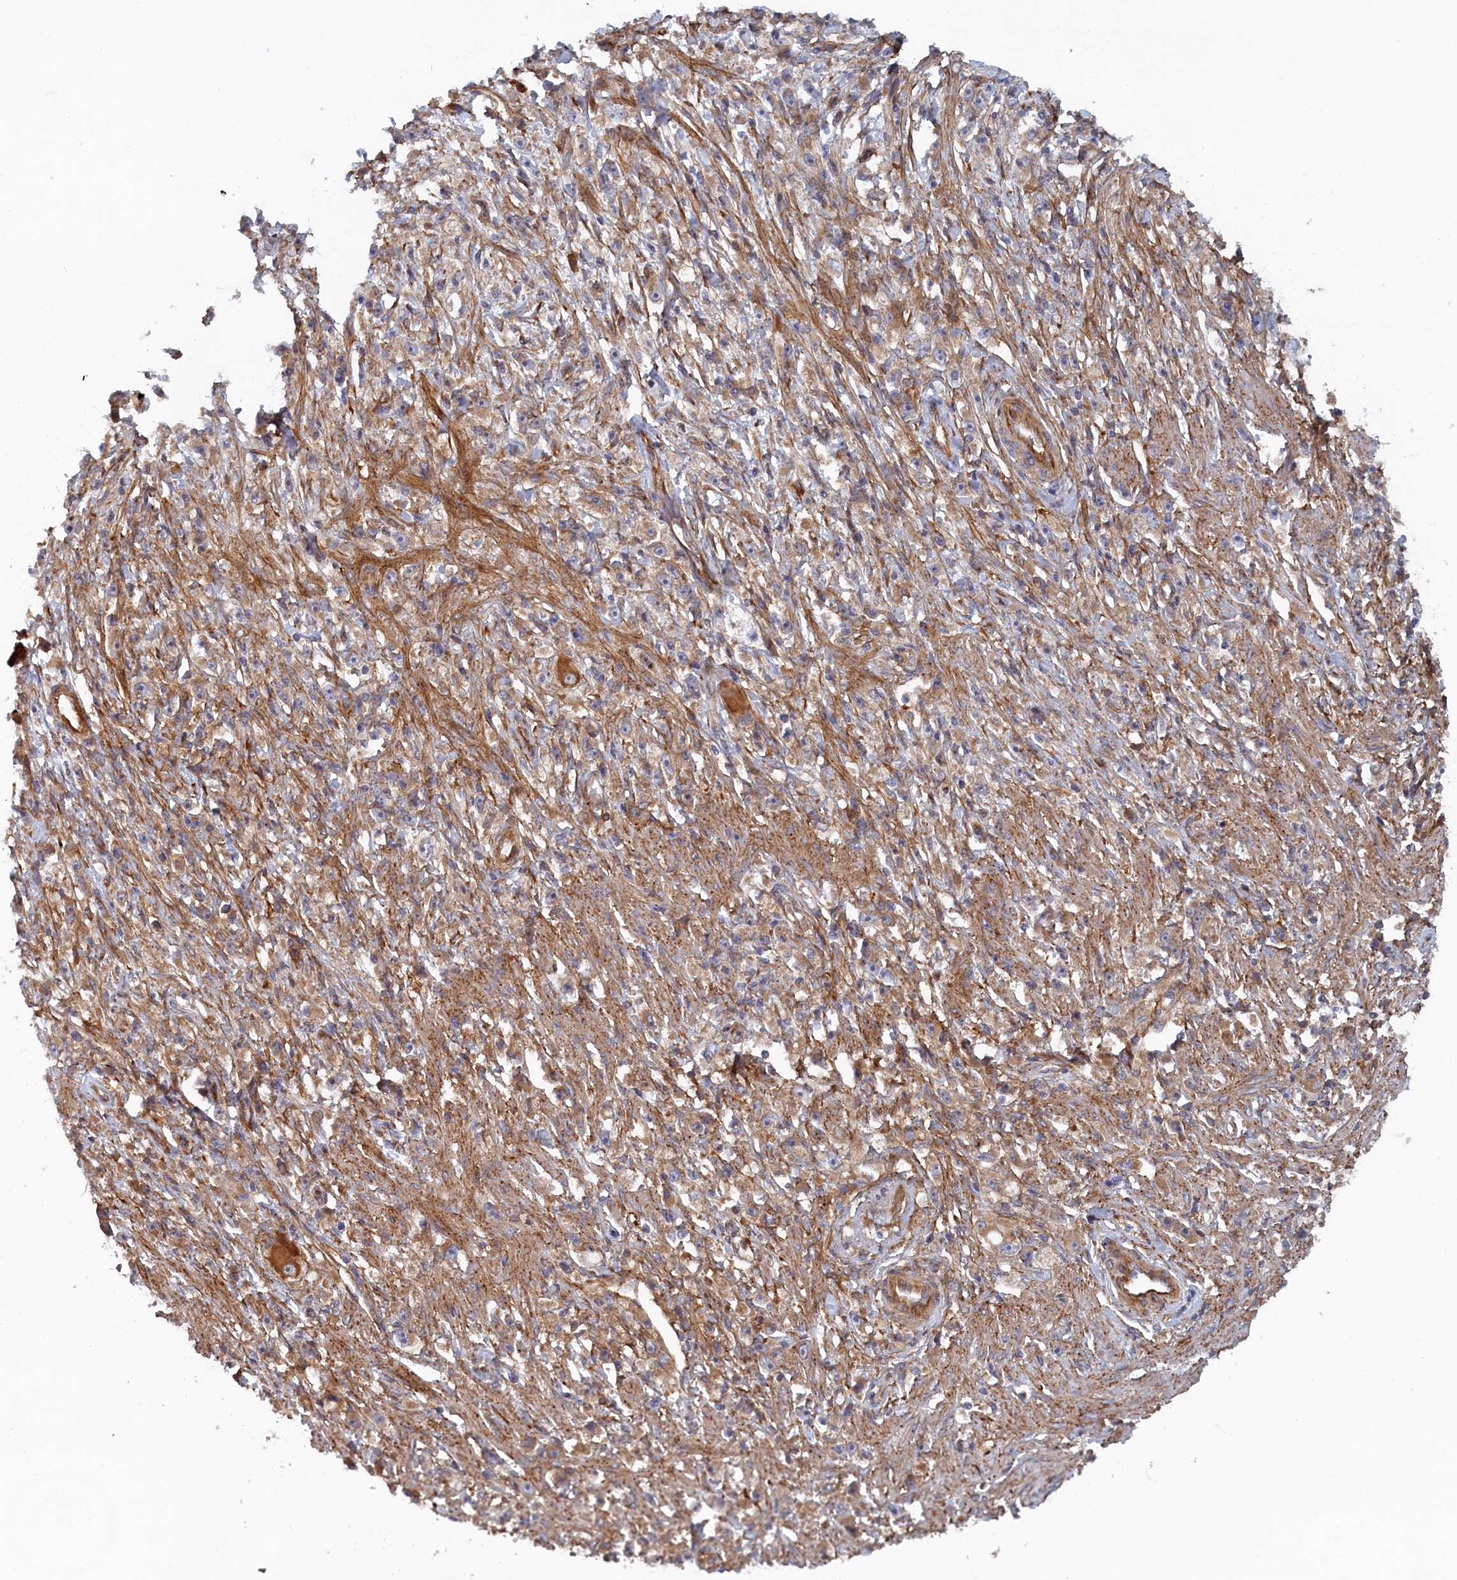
{"staining": {"intensity": "weak", "quantity": "<25%", "location": "cytoplasmic/membranous"}, "tissue": "stomach cancer", "cell_type": "Tumor cells", "image_type": "cancer", "snomed": [{"axis": "morphology", "description": "Adenocarcinoma, NOS"}, {"axis": "topography", "description": "Stomach"}], "caption": "IHC of human stomach cancer (adenocarcinoma) exhibits no expression in tumor cells.", "gene": "TMEM196", "patient": {"sex": "female", "age": 59}}